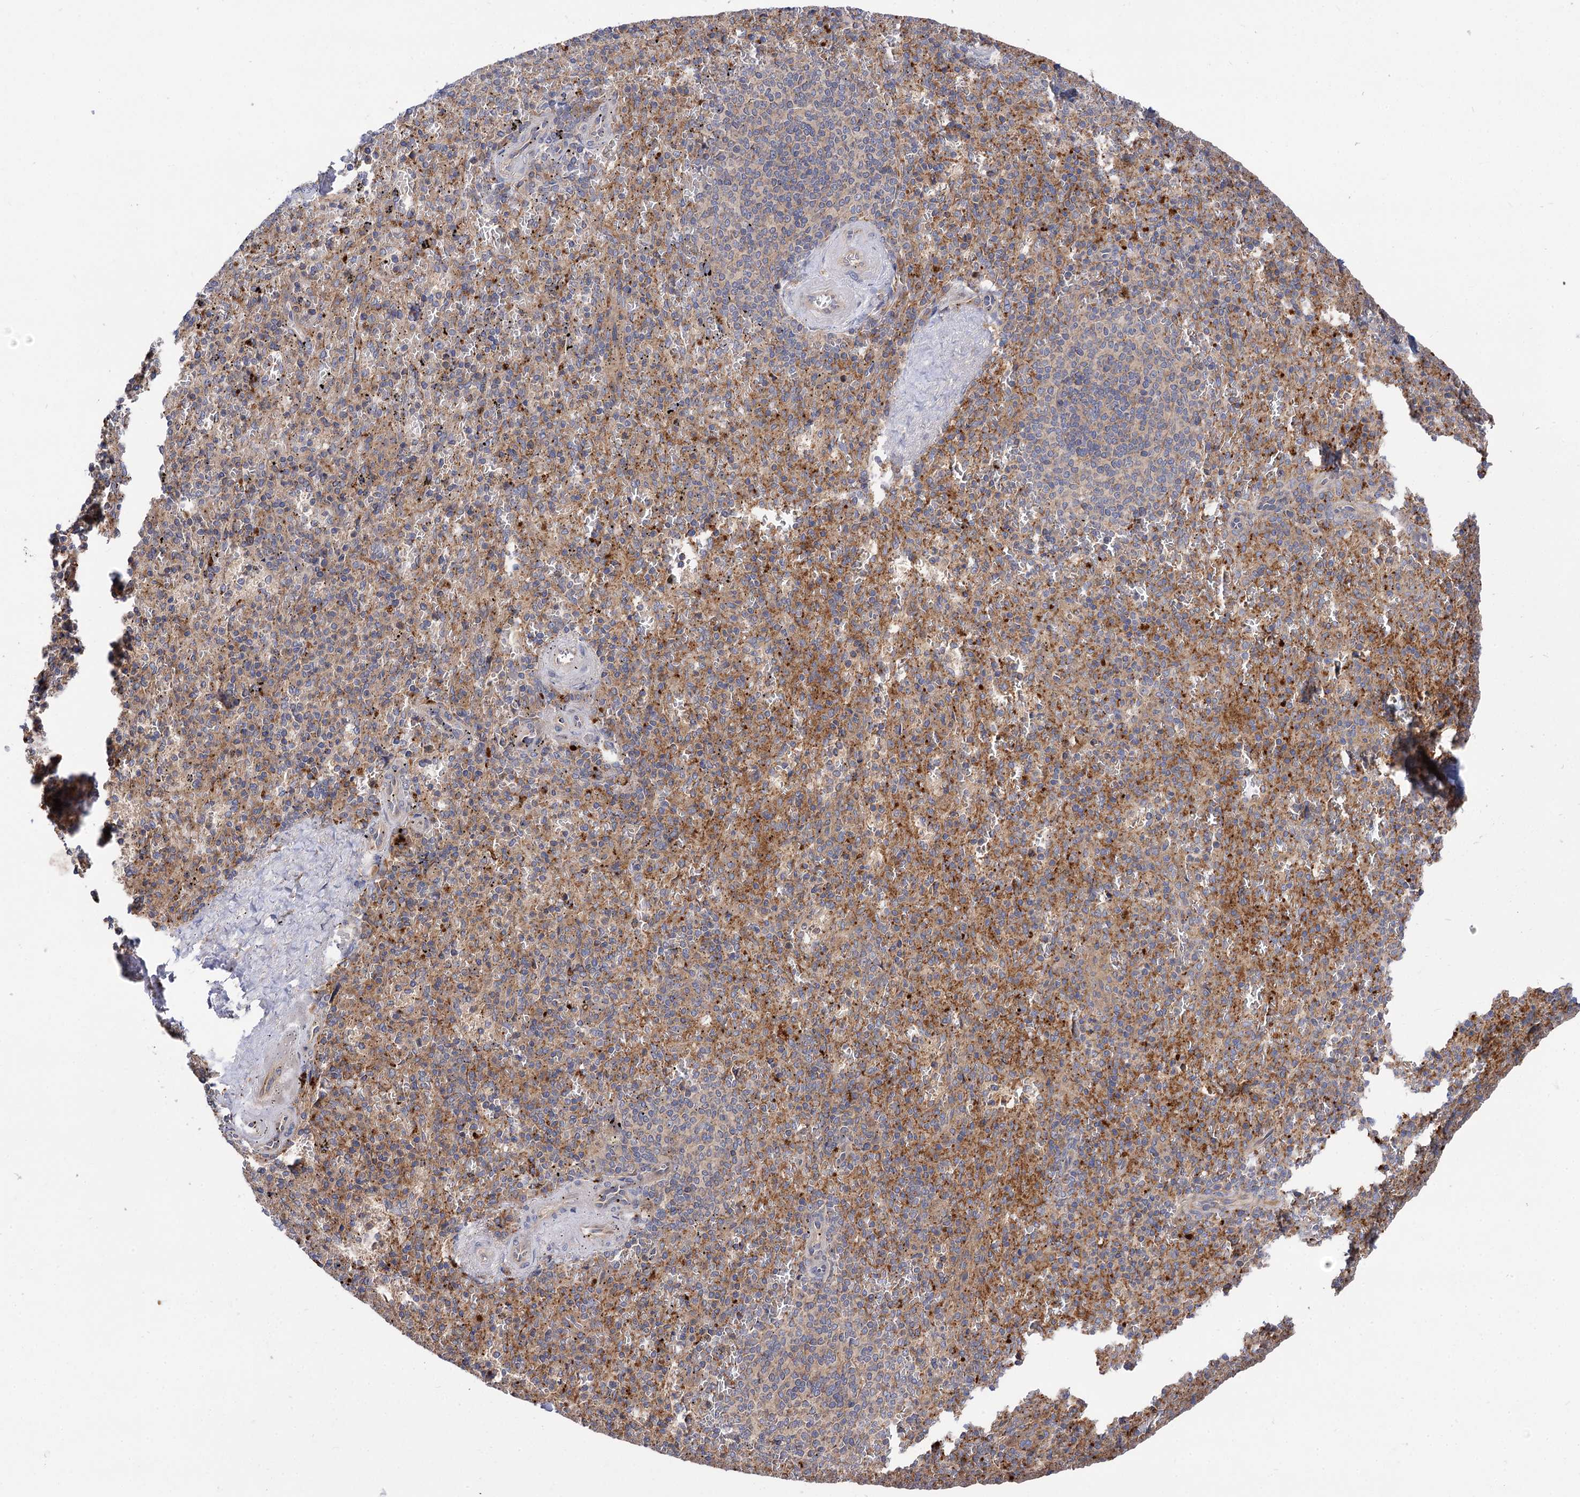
{"staining": {"intensity": "moderate", "quantity": "<25%", "location": "cytoplasmic/membranous"}, "tissue": "spleen", "cell_type": "Cells in red pulp", "image_type": "normal", "snomed": [{"axis": "morphology", "description": "Normal tissue, NOS"}, {"axis": "topography", "description": "Spleen"}], "caption": "DAB (3,3'-diaminobenzidine) immunohistochemical staining of benign human spleen reveals moderate cytoplasmic/membranous protein positivity in about <25% of cells in red pulp.", "gene": "PATL1", "patient": {"sex": "male", "age": 82}}